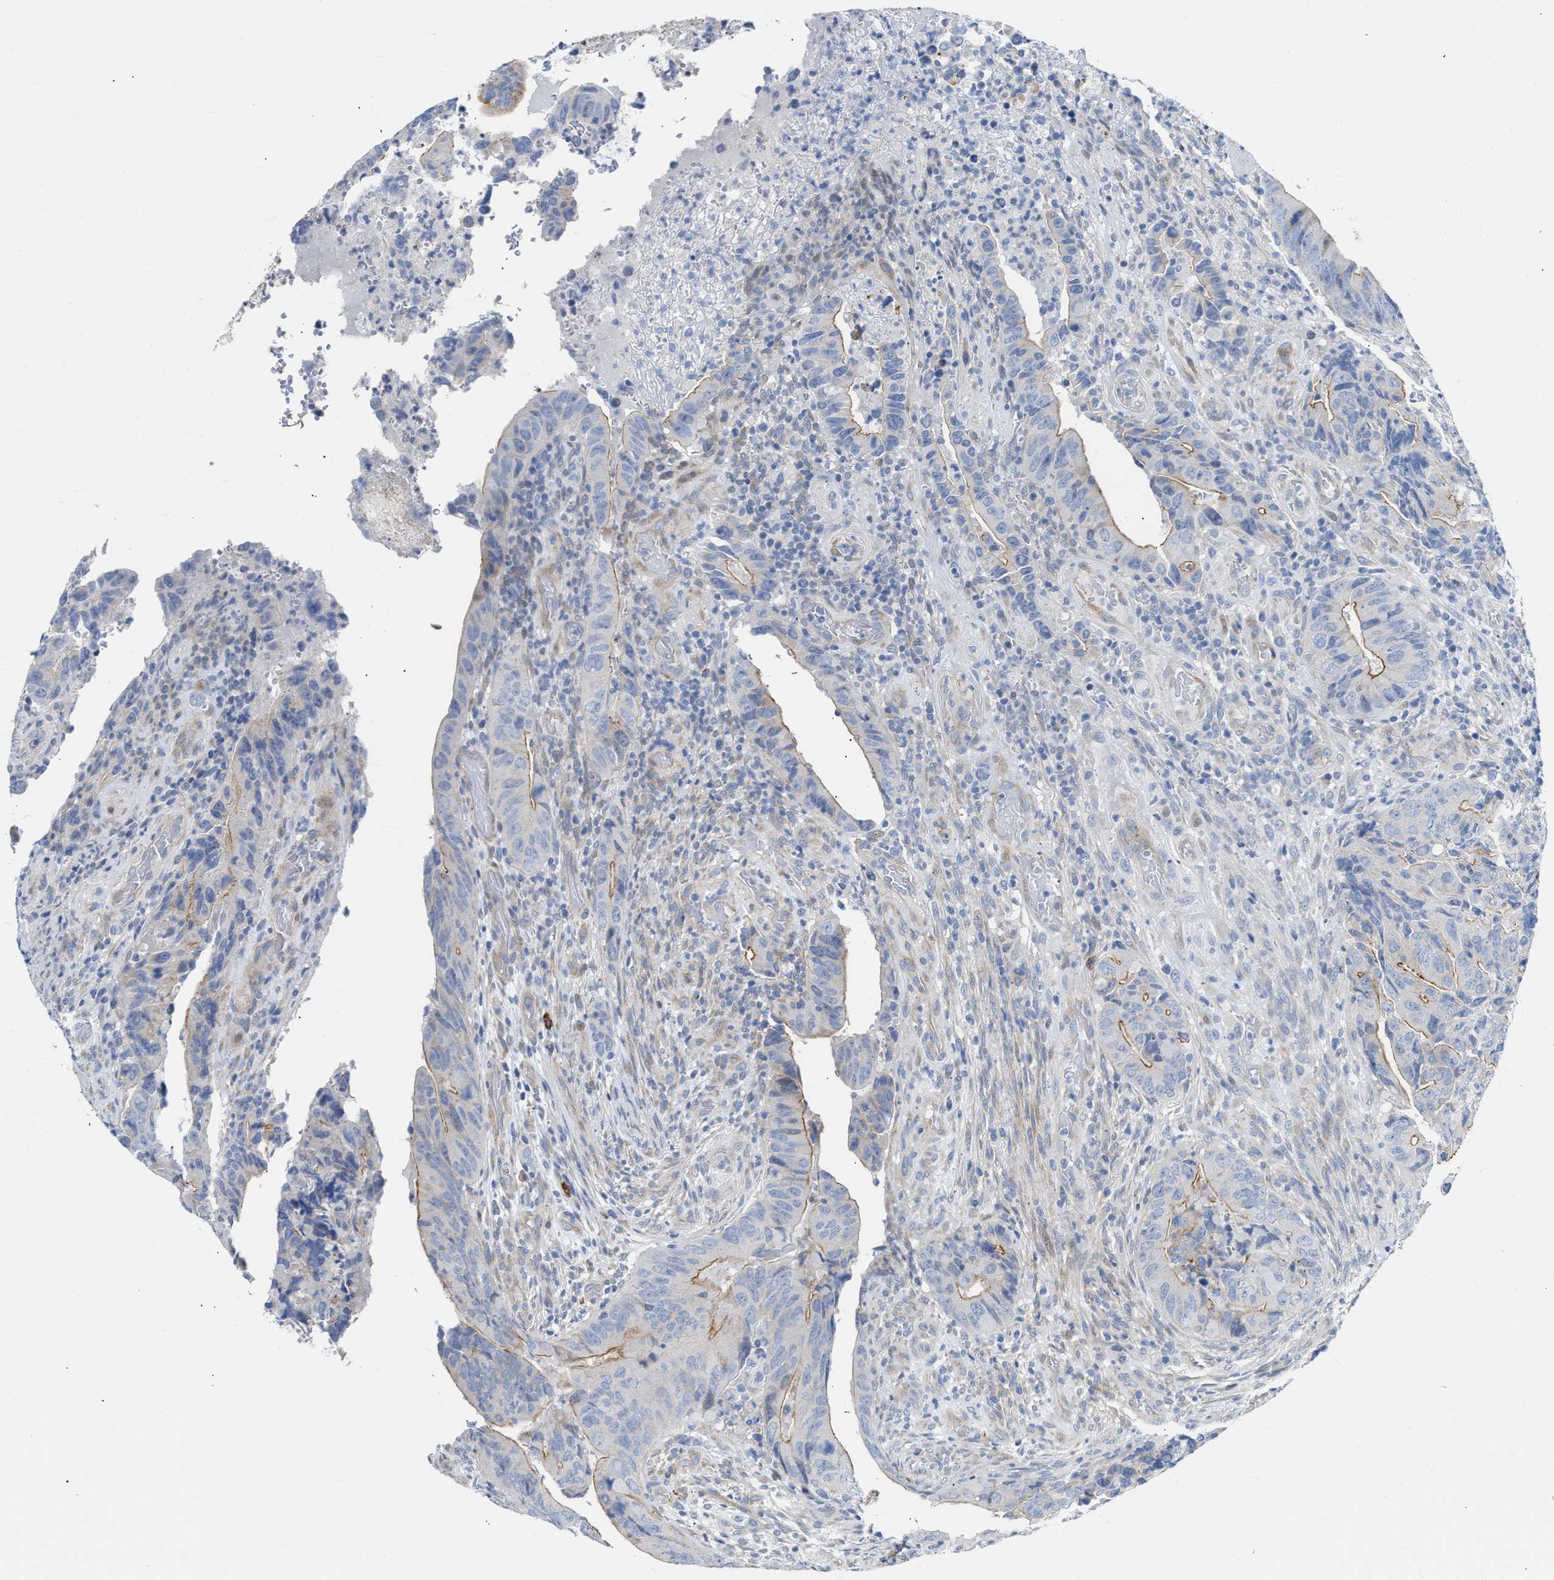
{"staining": {"intensity": "moderate", "quantity": "<25%", "location": "cytoplasmic/membranous"}, "tissue": "colorectal cancer", "cell_type": "Tumor cells", "image_type": "cancer", "snomed": [{"axis": "morphology", "description": "Normal tissue, NOS"}, {"axis": "morphology", "description": "Adenocarcinoma, NOS"}, {"axis": "topography", "description": "Colon"}], "caption": "A high-resolution histopathology image shows immunohistochemistry (IHC) staining of colorectal cancer (adenocarcinoma), which displays moderate cytoplasmic/membranous expression in about <25% of tumor cells. Using DAB (brown) and hematoxylin (blue) stains, captured at high magnification using brightfield microscopy.", "gene": "FHL1", "patient": {"sex": "male", "age": 56}}